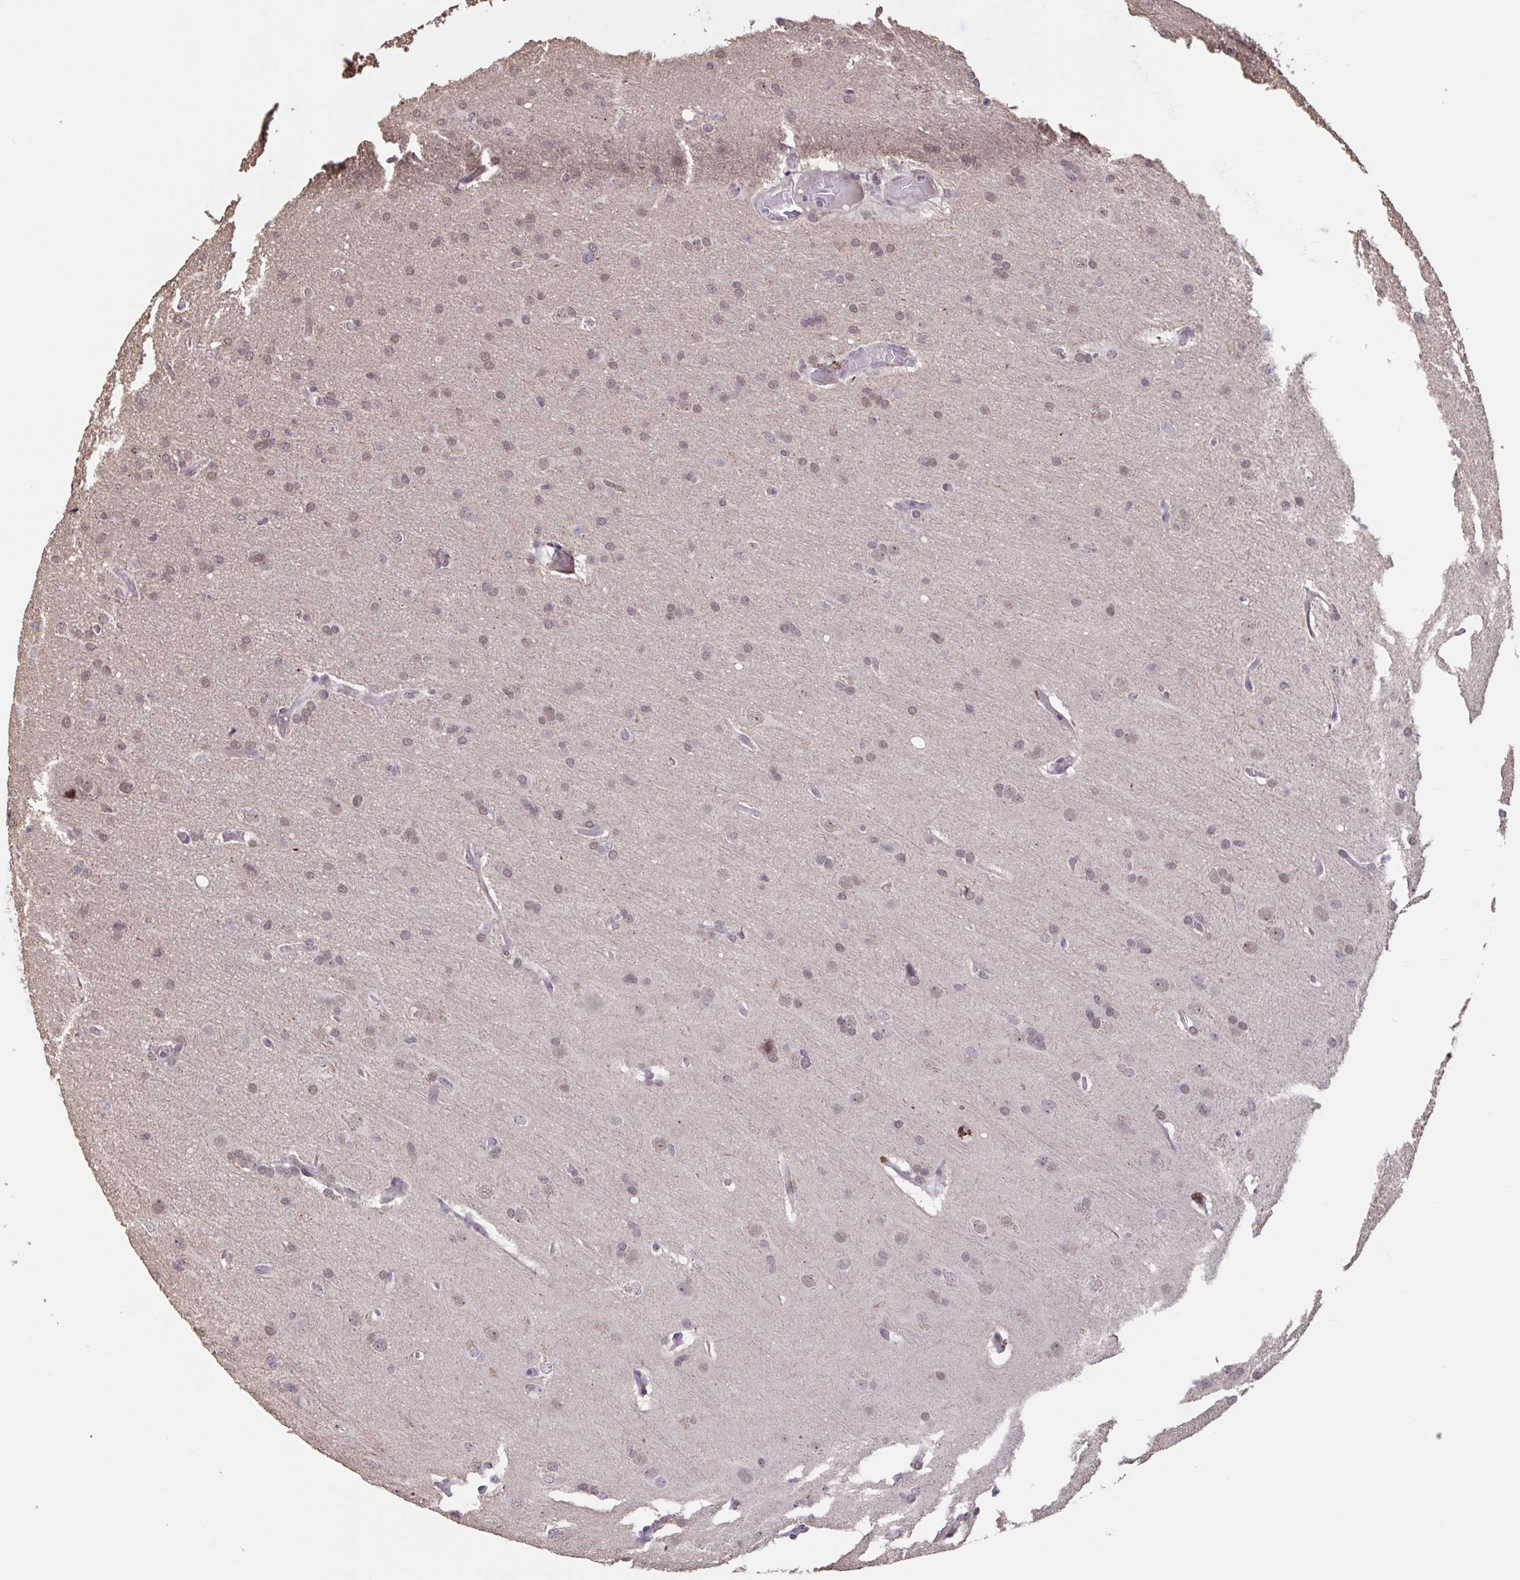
{"staining": {"intensity": "weak", "quantity": ">75%", "location": "nuclear"}, "tissue": "glioma", "cell_type": "Tumor cells", "image_type": "cancer", "snomed": [{"axis": "morphology", "description": "Glioma, malignant, High grade"}, {"axis": "topography", "description": "Brain"}], "caption": "An image showing weak nuclear expression in about >75% of tumor cells in glioma, as visualized by brown immunohistochemical staining.", "gene": "ZNF414", "patient": {"sex": "male", "age": 53}}